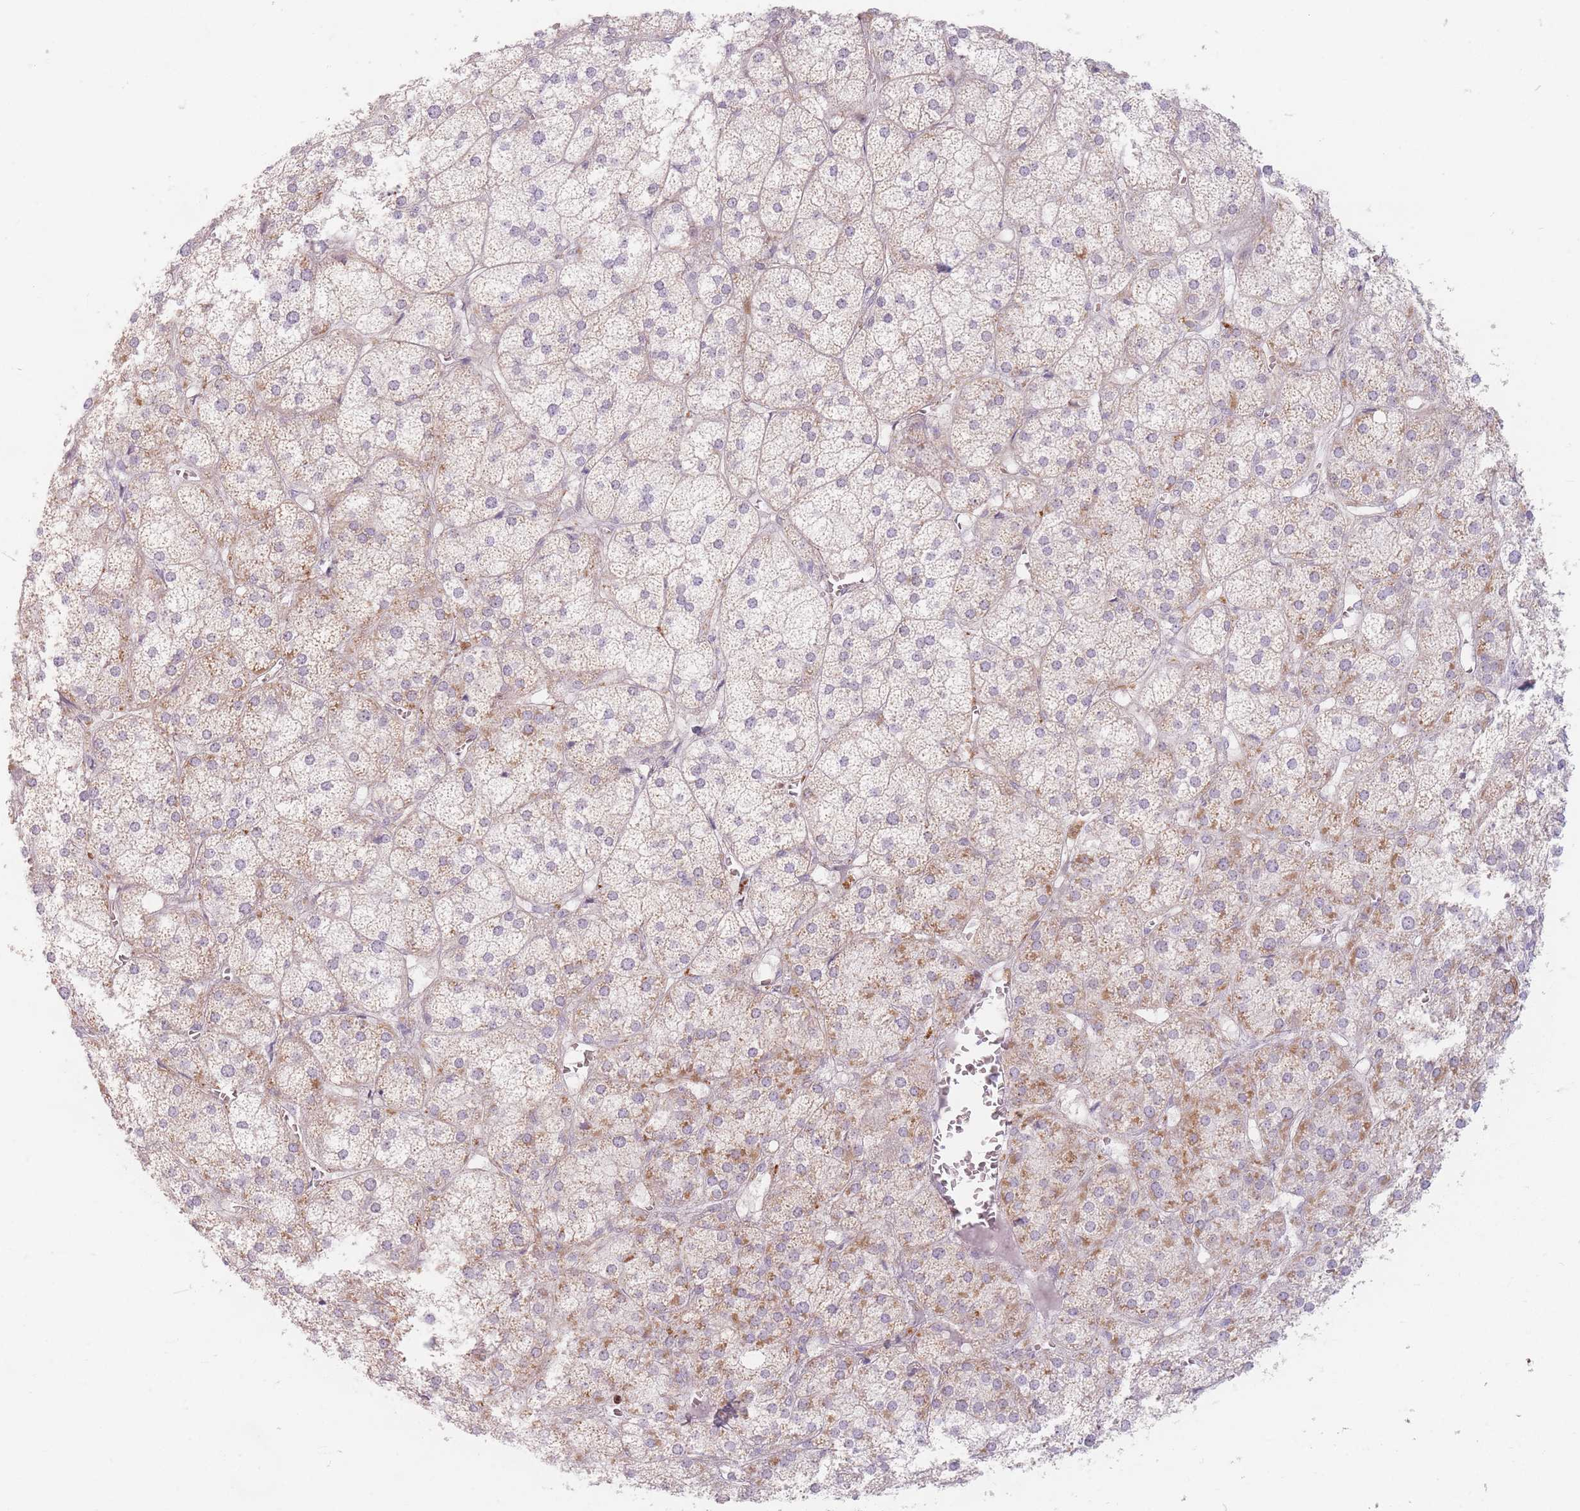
{"staining": {"intensity": "moderate", "quantity": "<25%", "location": "cytoplasmic/membranous"}, "tissue": "adrenal gland", "cell_type": "Glandular cells", "image_type": "normal", "snomed": [{"axis": "morphology", "description": "Normal tissue, NOS"}, {"axis": "topography", "description": "Adrenal gland"}], "caption": "The histopathology image shows a brown stain indicating the presence of a protein in the cytoplasmic/membranous of glandular cells in adrenal gland. The staining is performed using DAB brown chromogen to label protein expression. The nuclei are counter-stained blue using hematoxylin.", "gene": "CHCHD7", "patient": {"sex": "female", "age": 61}}